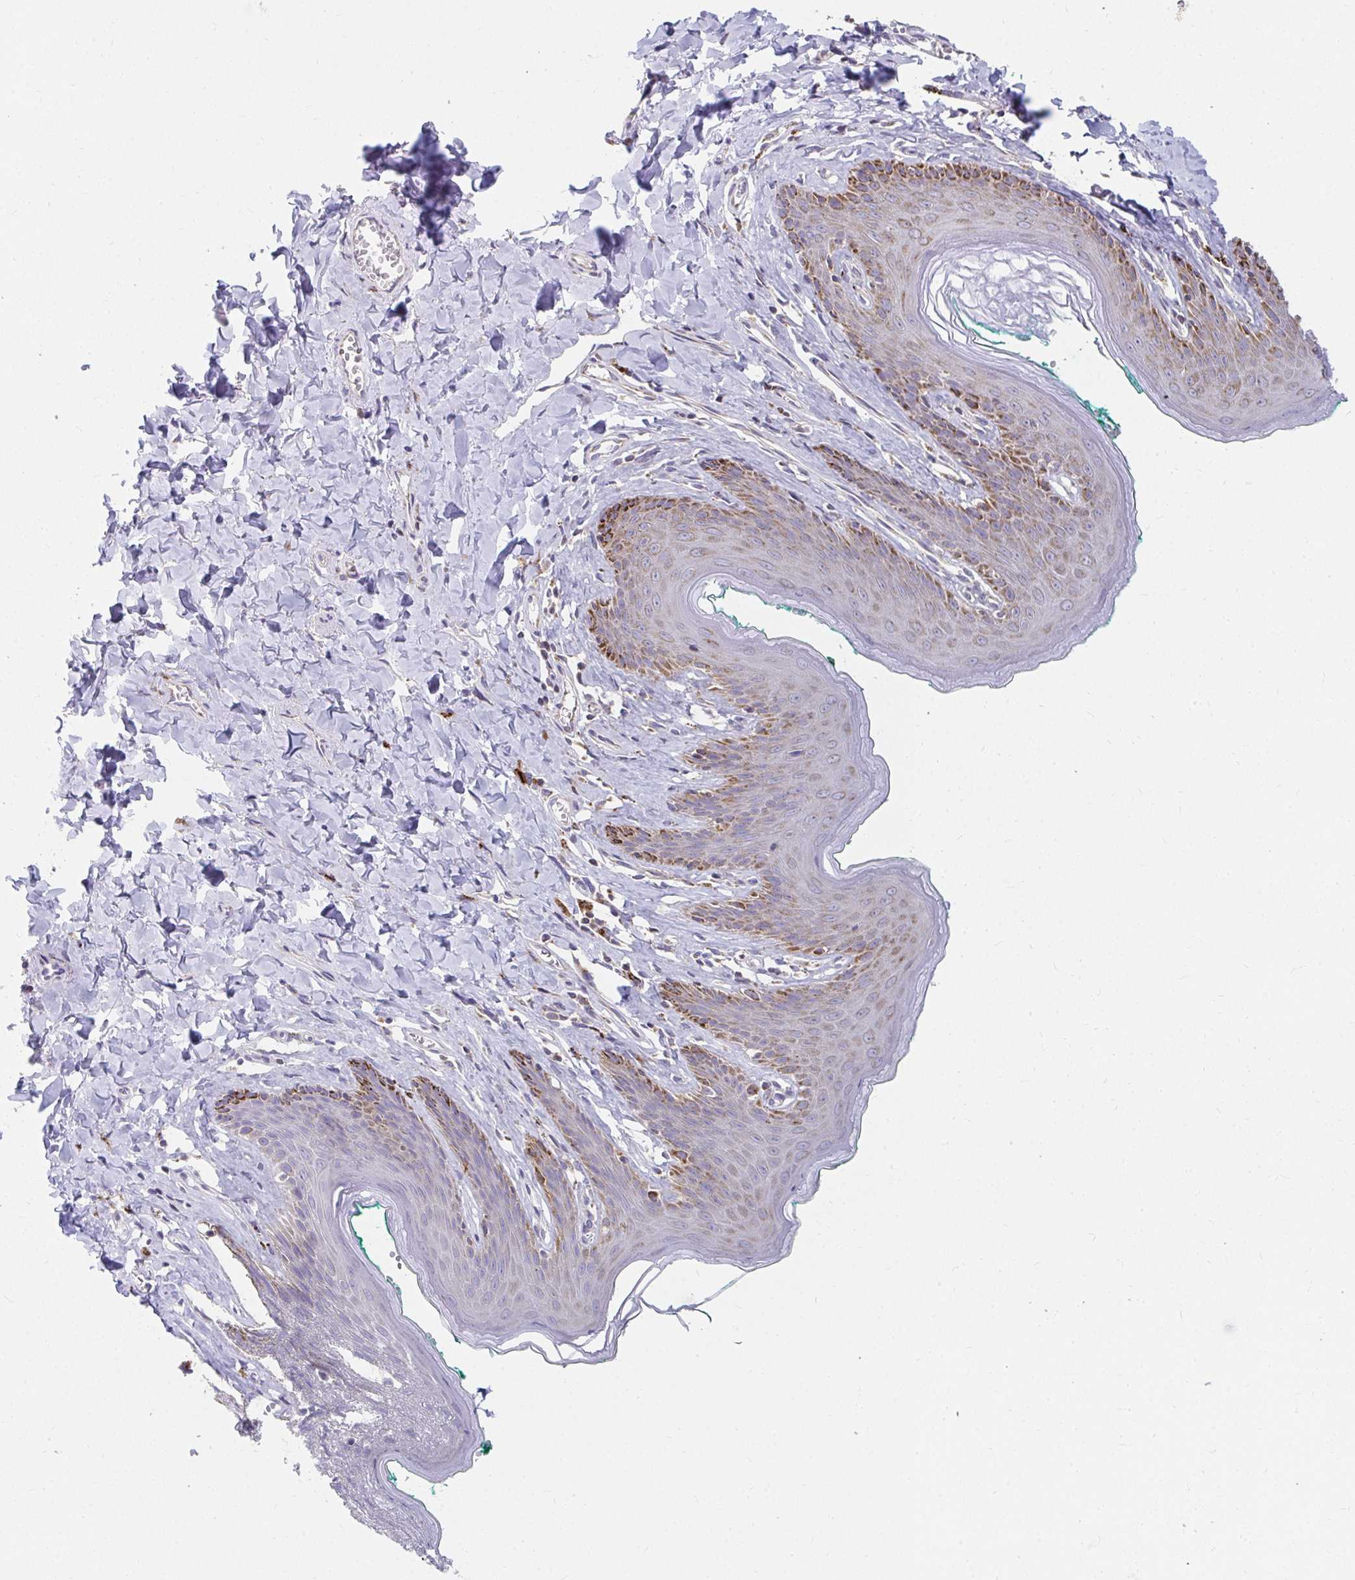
{"staining": {"intensity": "strong", "quantity": "25%-75%", "location": "cytoplasmic/membranous"}, "tissue": "skin", "cell_type": "Epidermal cells", "image_type": "normal", "snomed": [{"axis": "morphology", "description": "Normal tissue, NOS"}, {"axis": "topography", "description": "Vulva"}, {"axis": "topography", "description": "Peripheral nerve tissue"}], "caption": "Immunohistochemical staining of normal human skin demonstrates 25%-75% levels of strong cytoplasmic/membranous protein positivity in about 25%-75% of epidermal cells. (Brightfield microscopy of DAB IHC at high magnification).", "gene": "EXOC5", "patient": {"sex": "female", "age": 66}}